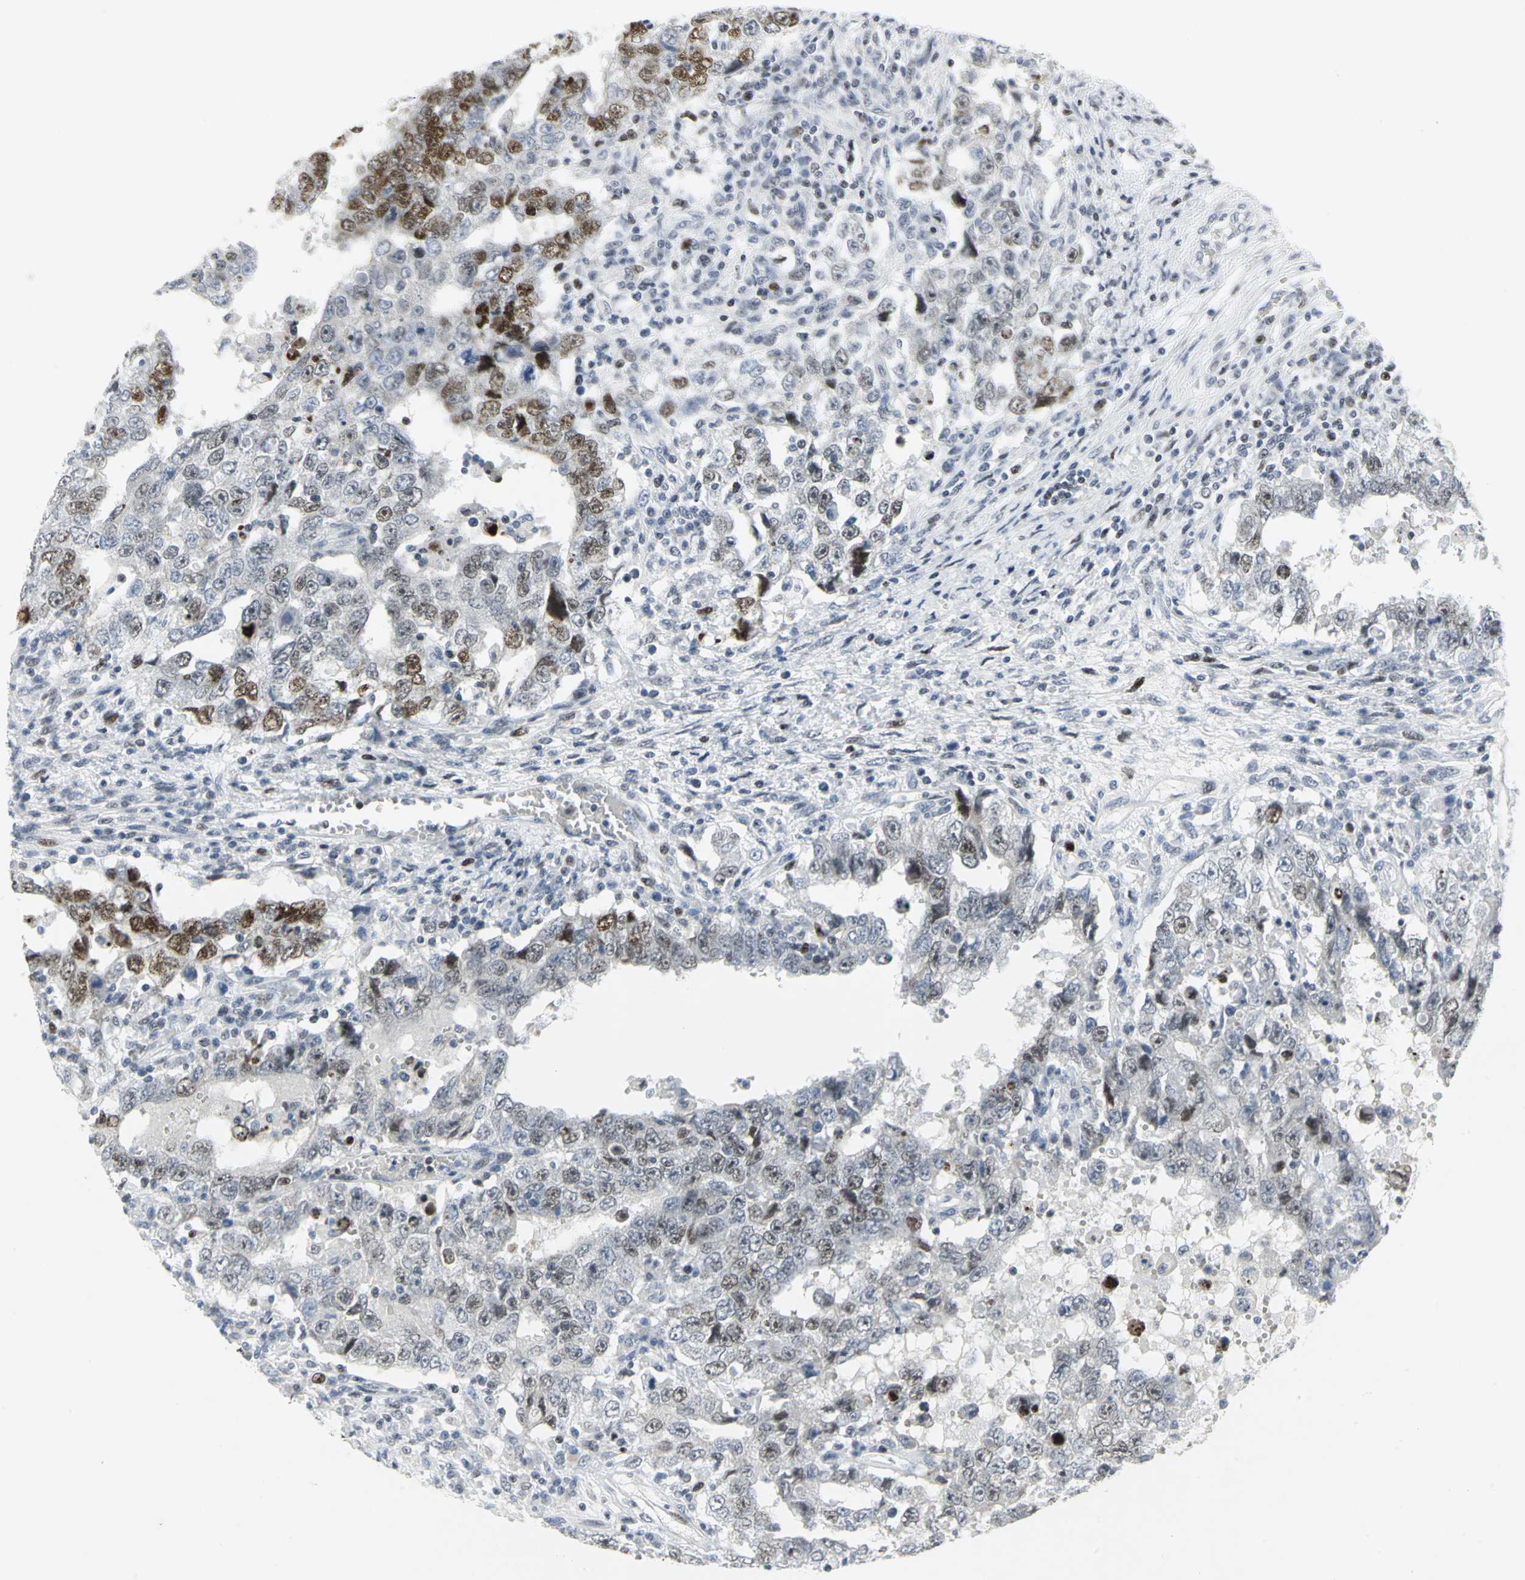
{"staining": {"intensity": "strong", "quantity": "25%-75%", "location": "nuclear"}, "tissue": "testis cancer", "cell_type": "Tumor cells", "image_type": "cancer", "snomed": [{"axis": "morphology", "description": "Carcinoma, Embryonal, NOS"}, {"axis": "topography", "description": "Testis"}], "caption": "The micrograph reveals immunohistochemical staining of testis embryonal carcinoma. There is strong nuclear expression is identified in about 25%-75% of tumor cells.", "gene": "RPA1", "patient": {"sex": "male", "age": 26}}